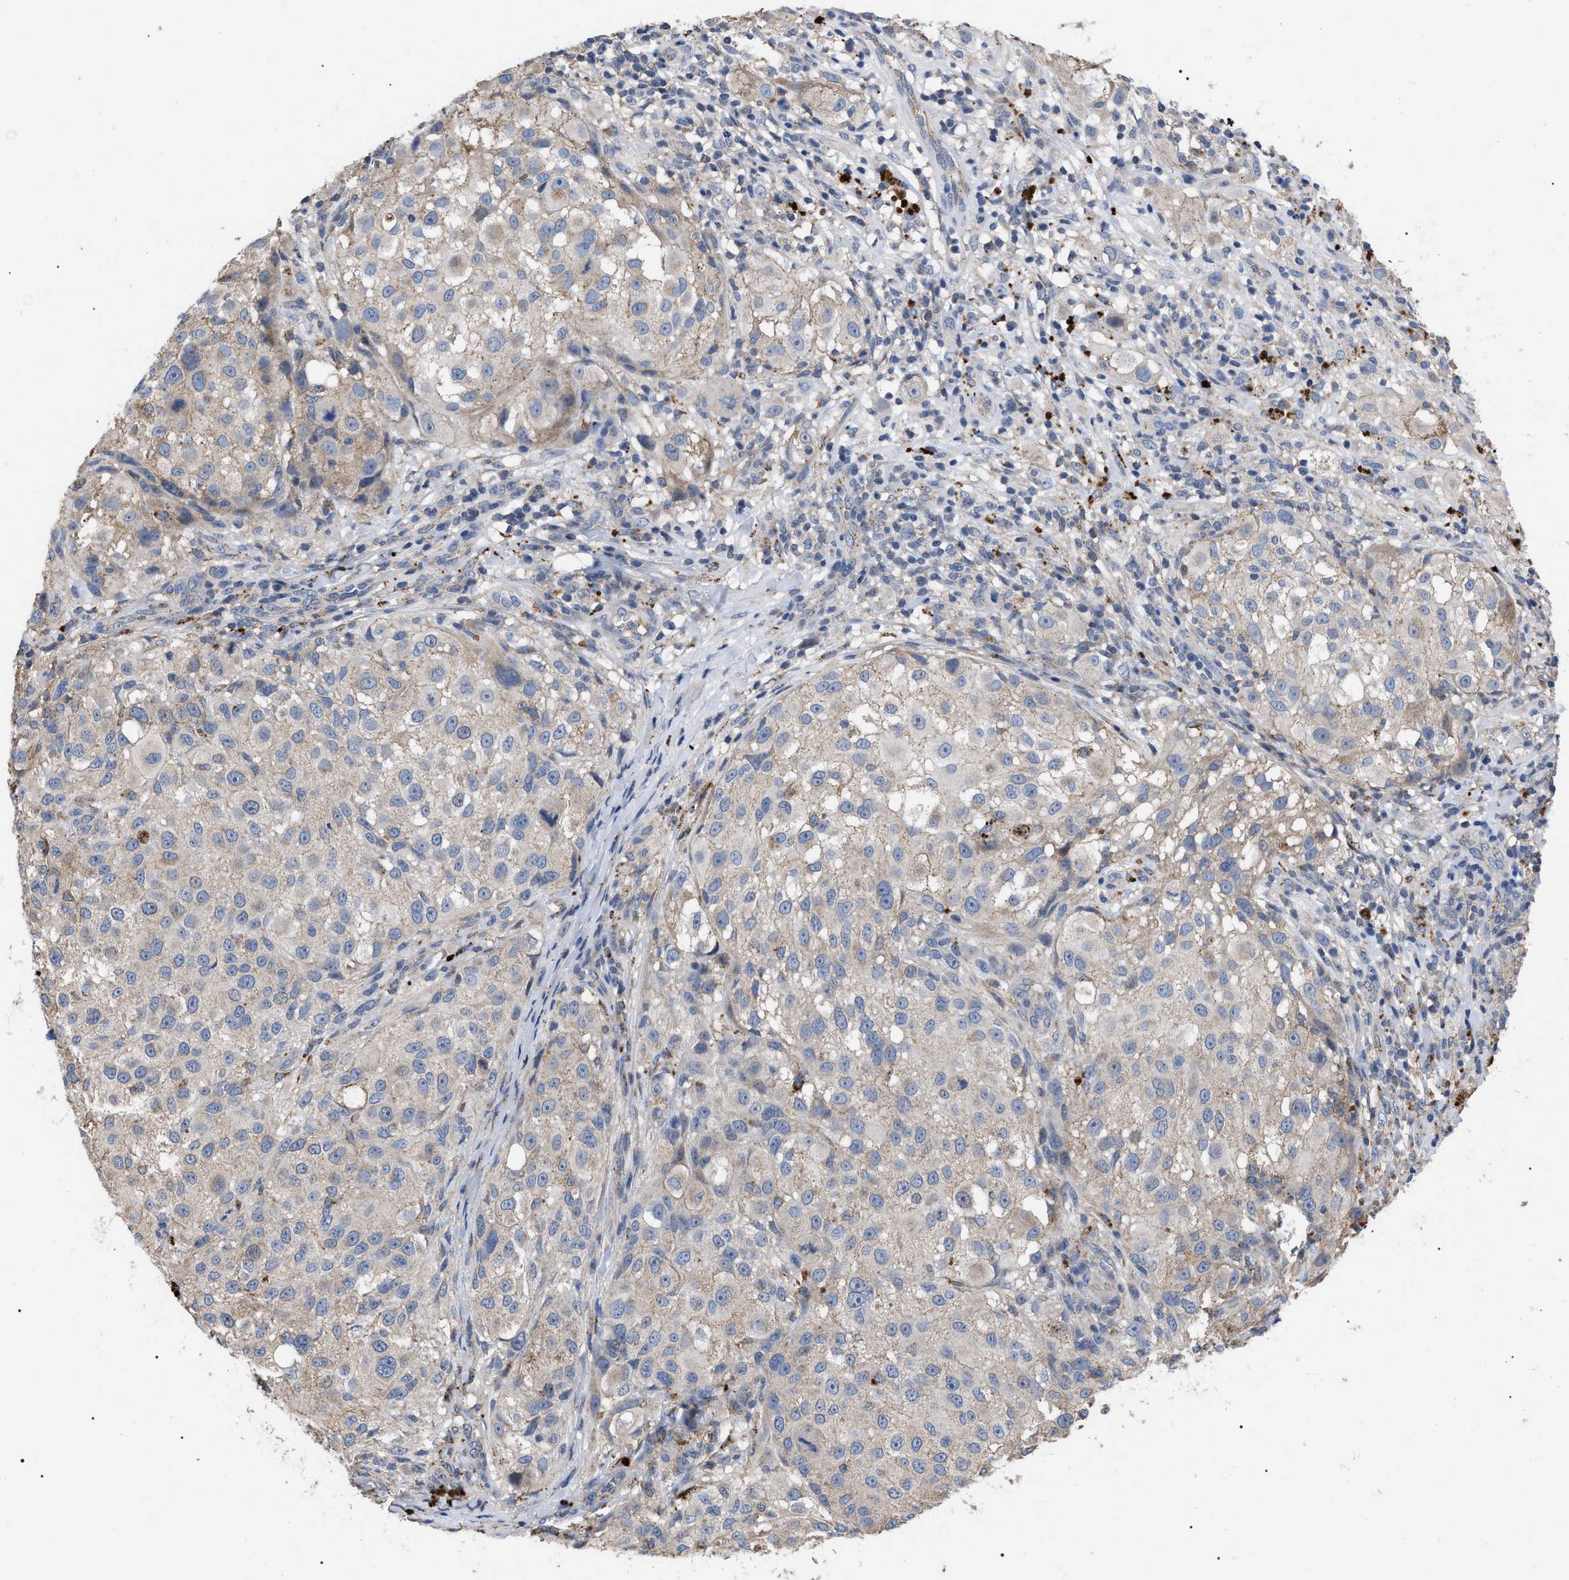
{"staining": {"intensity": "negative", "quantity": "none", "location": "none"}, "tissue": "melanoma", "cell_type": "Tumor cells", "image_type": "cancer", "snomed": [{"axis": "morphology", "description": "Necrosis, NOS"}, {"axis": "morphology", "description": "Malignant melanoma, NOS"}, {"axis": "topography", "description": "Skin"}], "caption": "IHC of melanoma reveals no positivity in tumor cells. (DAB IHC, high magnification).", "gene": "FAM171A2", "patient": {"sex": "female", "age": 87}}